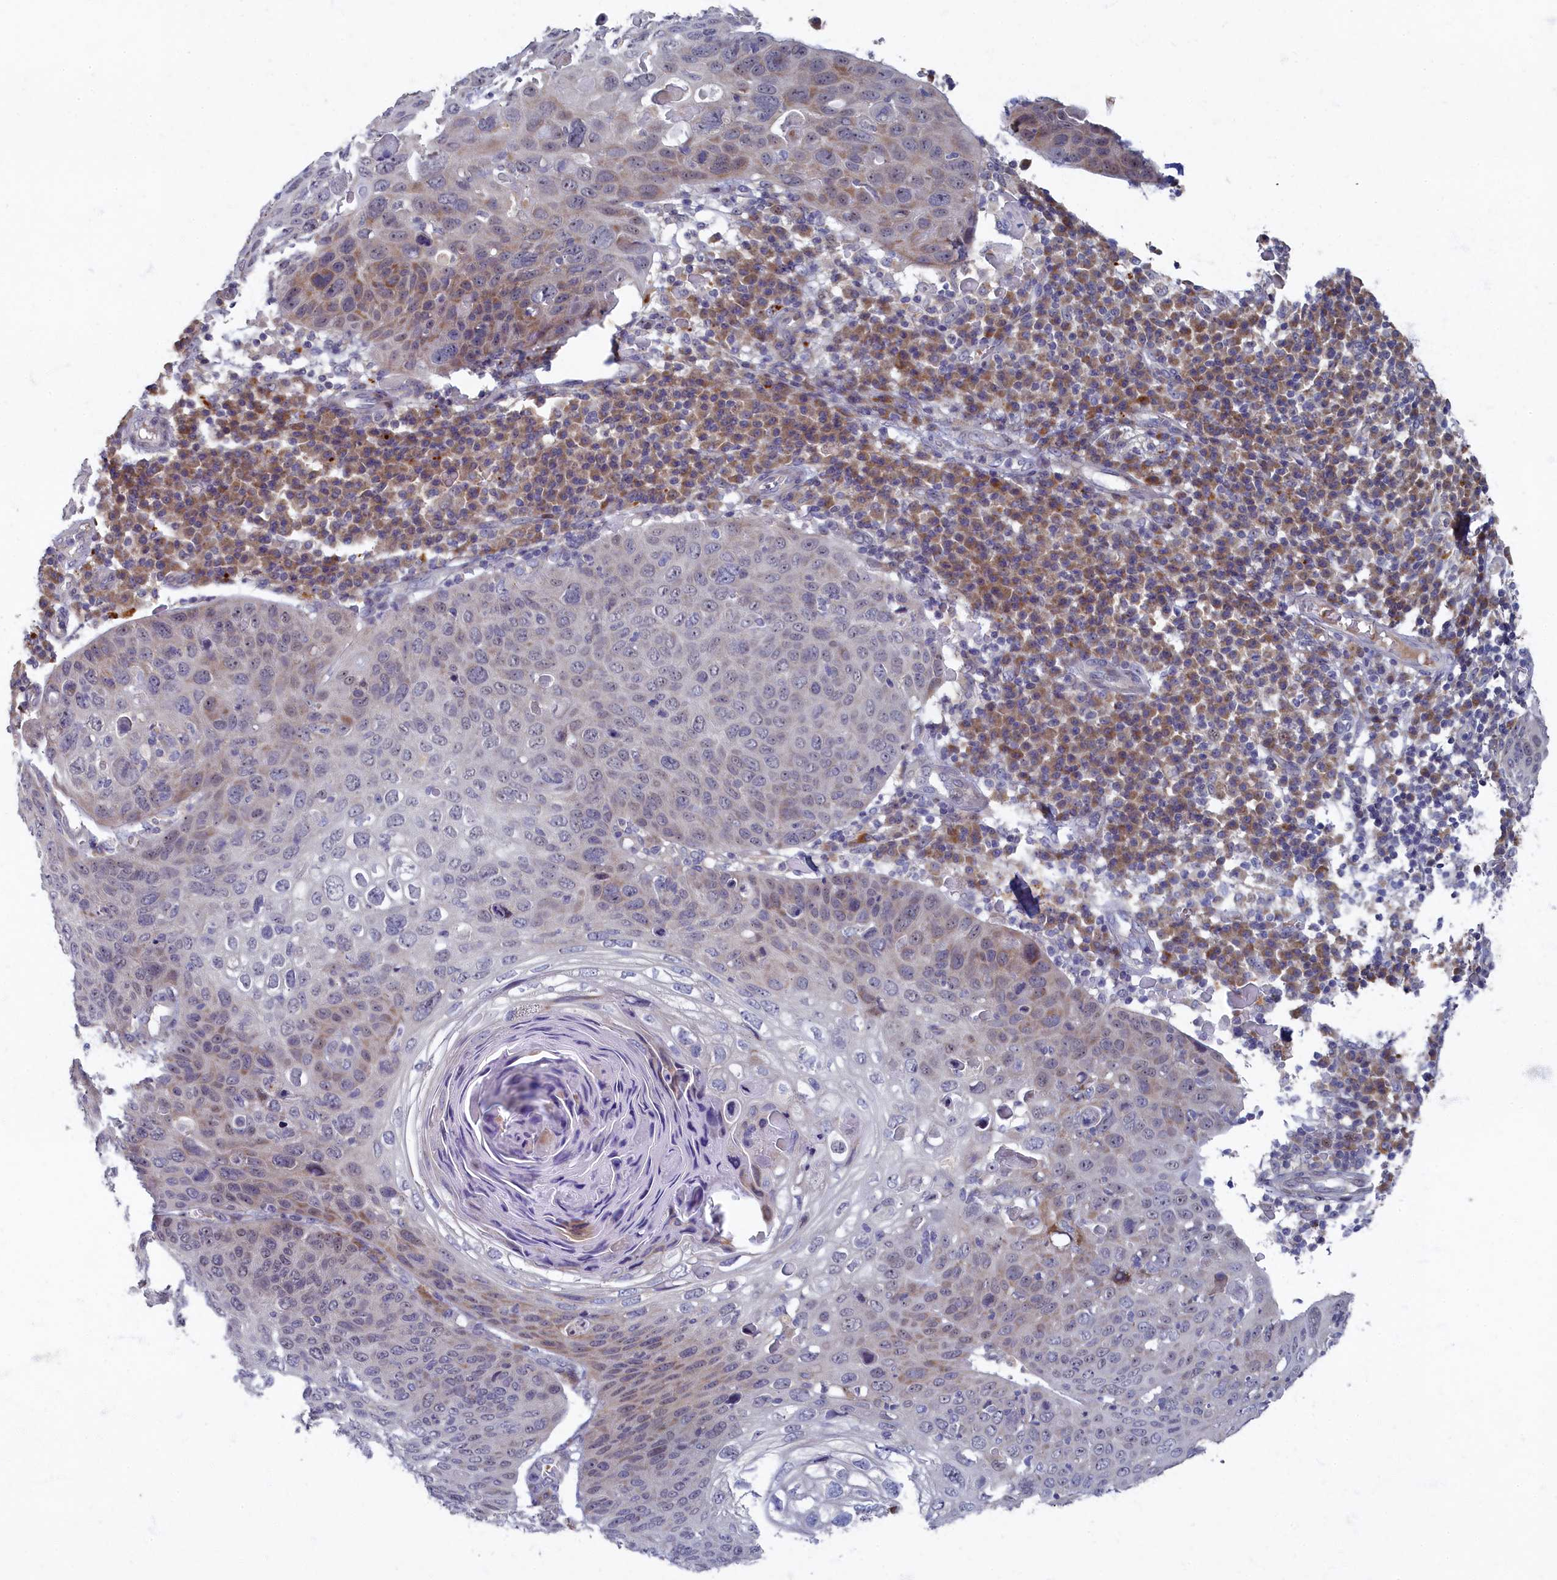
{"staining": {"intensity": "weak", "quantity": "<25%", "location": "cytoplasmic/membranous"}, "tissue": "skin cancer", "cell_type": "Tumor cells", "image_type": "cancer", "snomed": [{"axis": "morphology", "description": "Squamous cell carcinoma, NOS"}, {"axis": "topography", "description": "Skin"}], "caption": "IHC of human skin cancer (squamous cell carcinoma) displays no positivity in tumor cells.", "gene": "HUNK", "patient": {"sex": "female", "age": 90}}